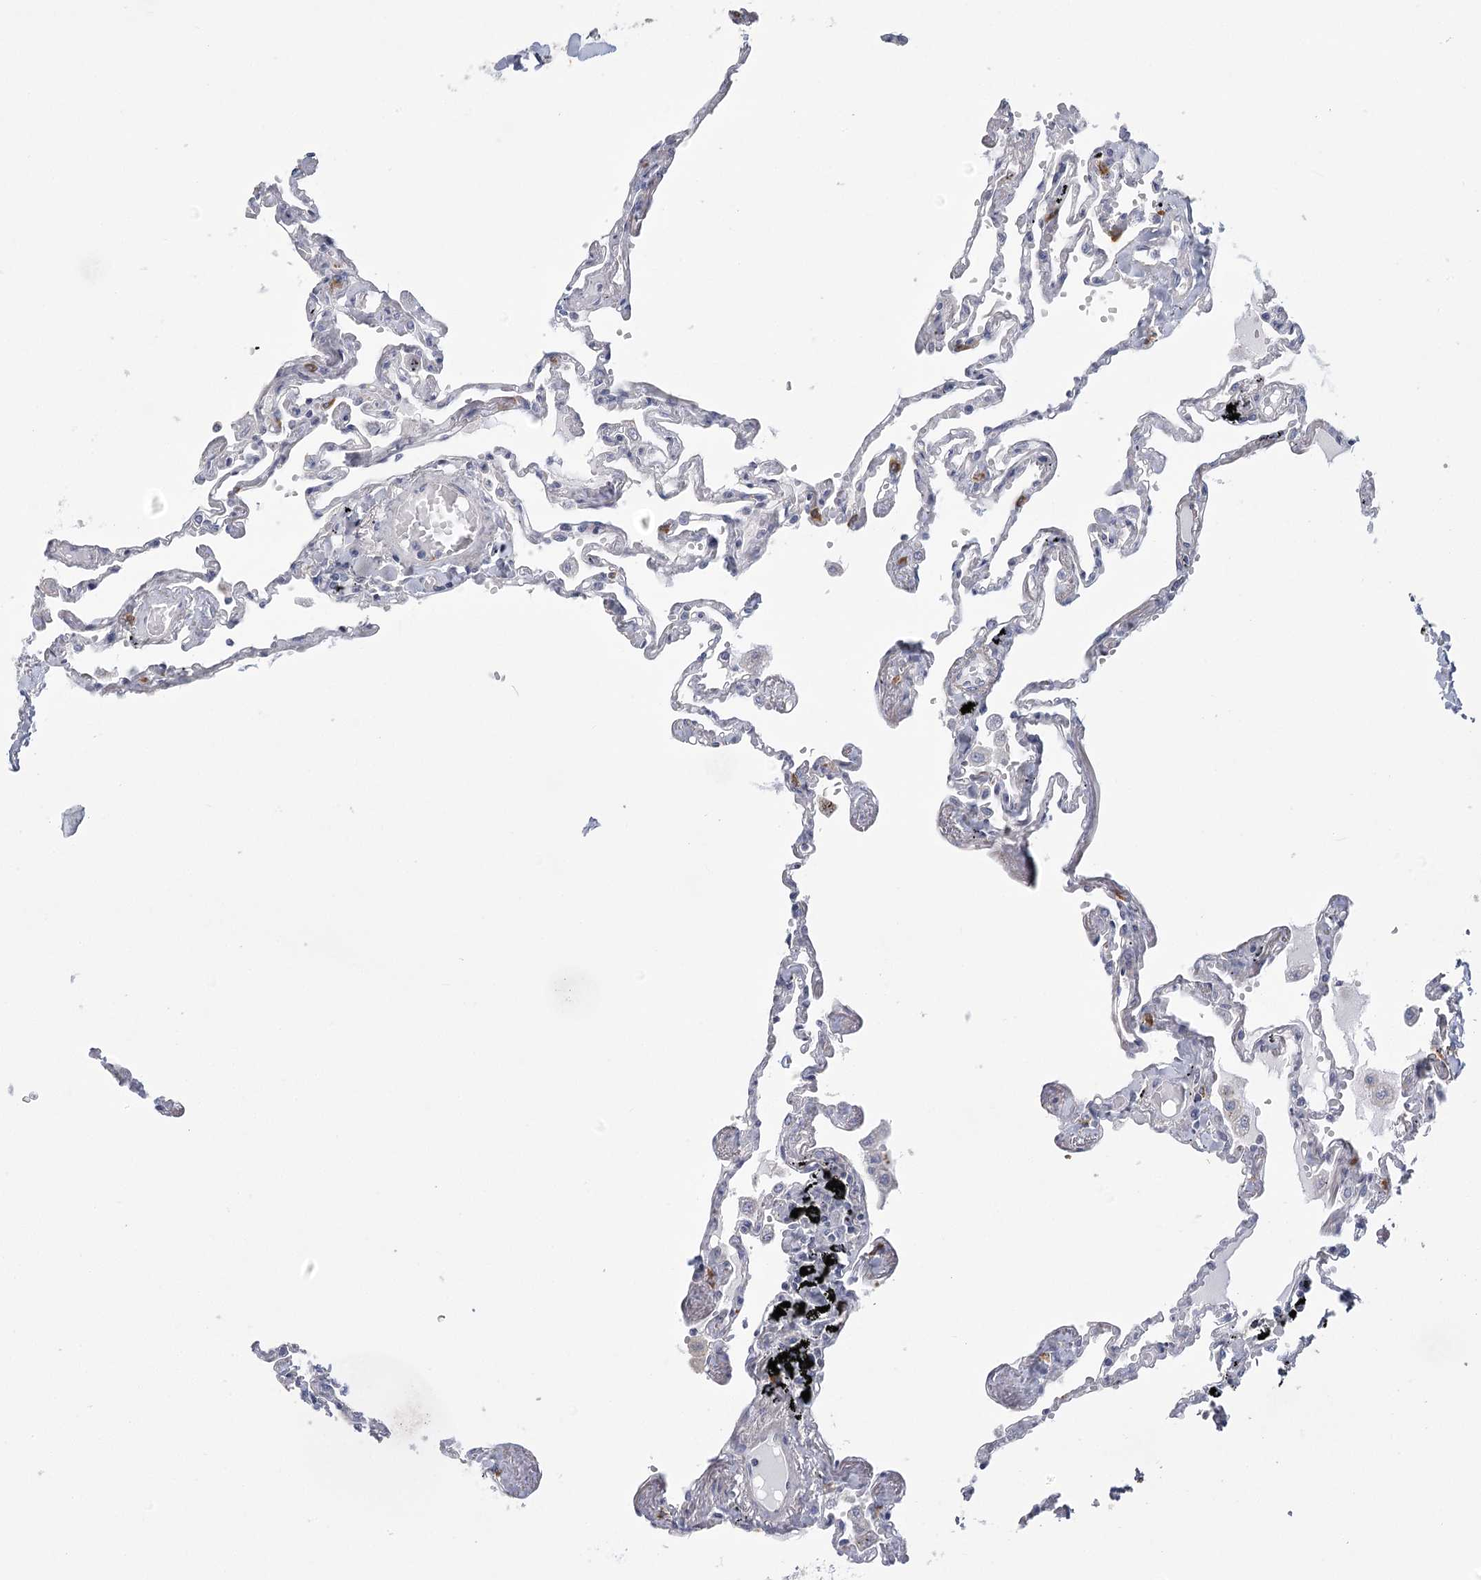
{"staining": {"intensity": "negative", "quantity": "none", "location": "none"}, "tissue": "lung", "cell_type": "Alveolar cells", "image_type": "normal", "snomed": [{"axis": "morphology", "description": "Normal tissue, NOS"}, {"axis": "topography", "description": "Lung"}], "caption": "Immunohistochemistry image of benign human lung stained for a protein (brown), which displays no positivity in alveolar cells. (DAB IHC visualized using brightfield microscopy, high magnification).", "gene": "FAM76B", "patient": {"sex": "female", "age": 67}}